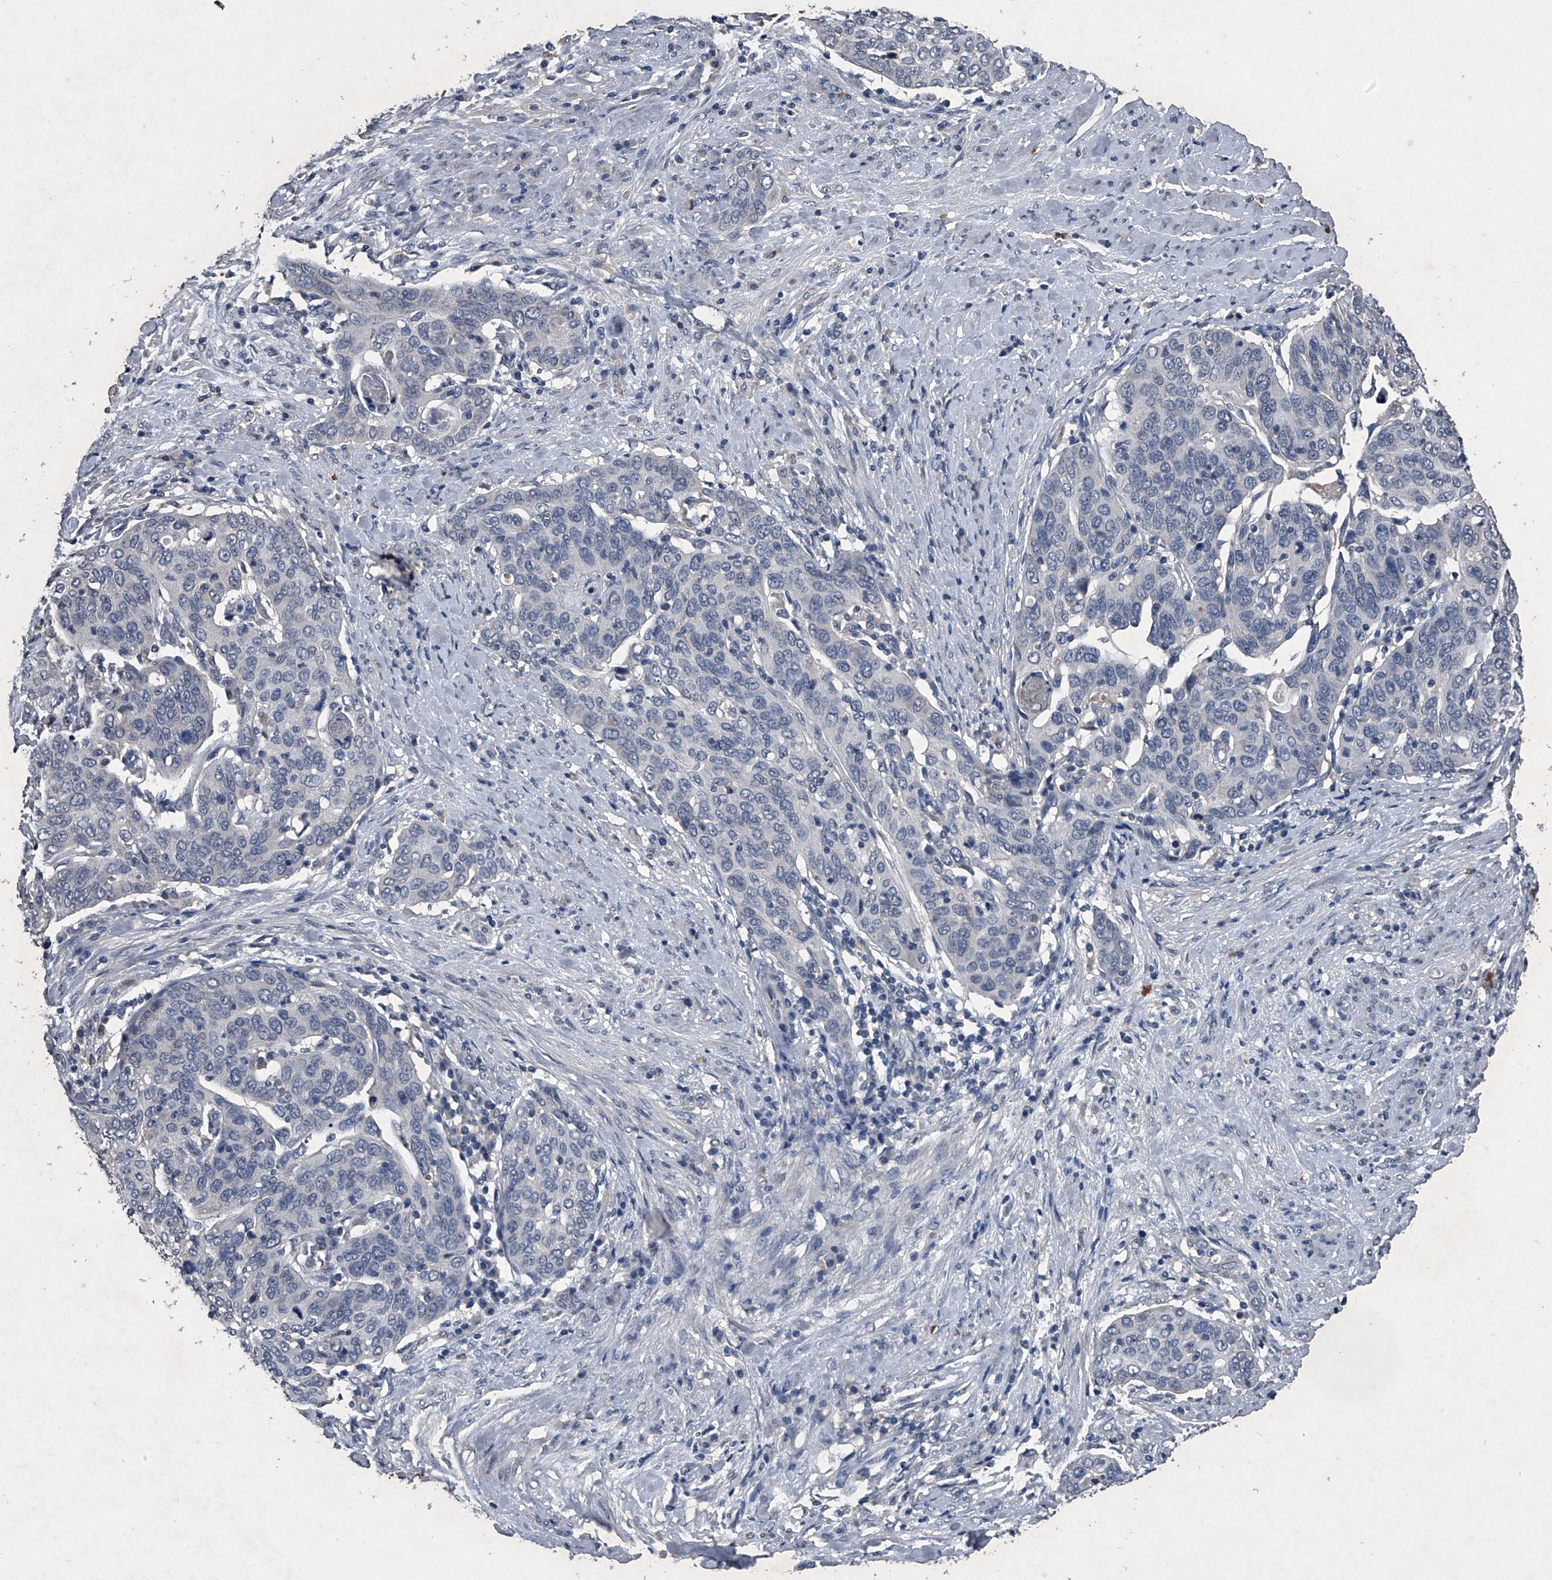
{"staining": {"intensity": "negative", "quantity": "none", "location": "none"}, "tissue": "cervical cancer", "cell_type": "Tumor cells", "image_type": "cancer", "snomed": [{"axis": "morphology", "description": "Squamous cell carcinoma, NOS"}, {"axis": "topography", "description": "Cervix"}], "caption": "High magnification brightfield microscopy of cervical cancer stained with DAB (3,3'-diaminobenzidine) (brown) and counterstained with hematoxylin (blue): tumor cells show no significant staining.", "gene": "MAPKAP1", "patient": {"sex": "female", "age": 60}}